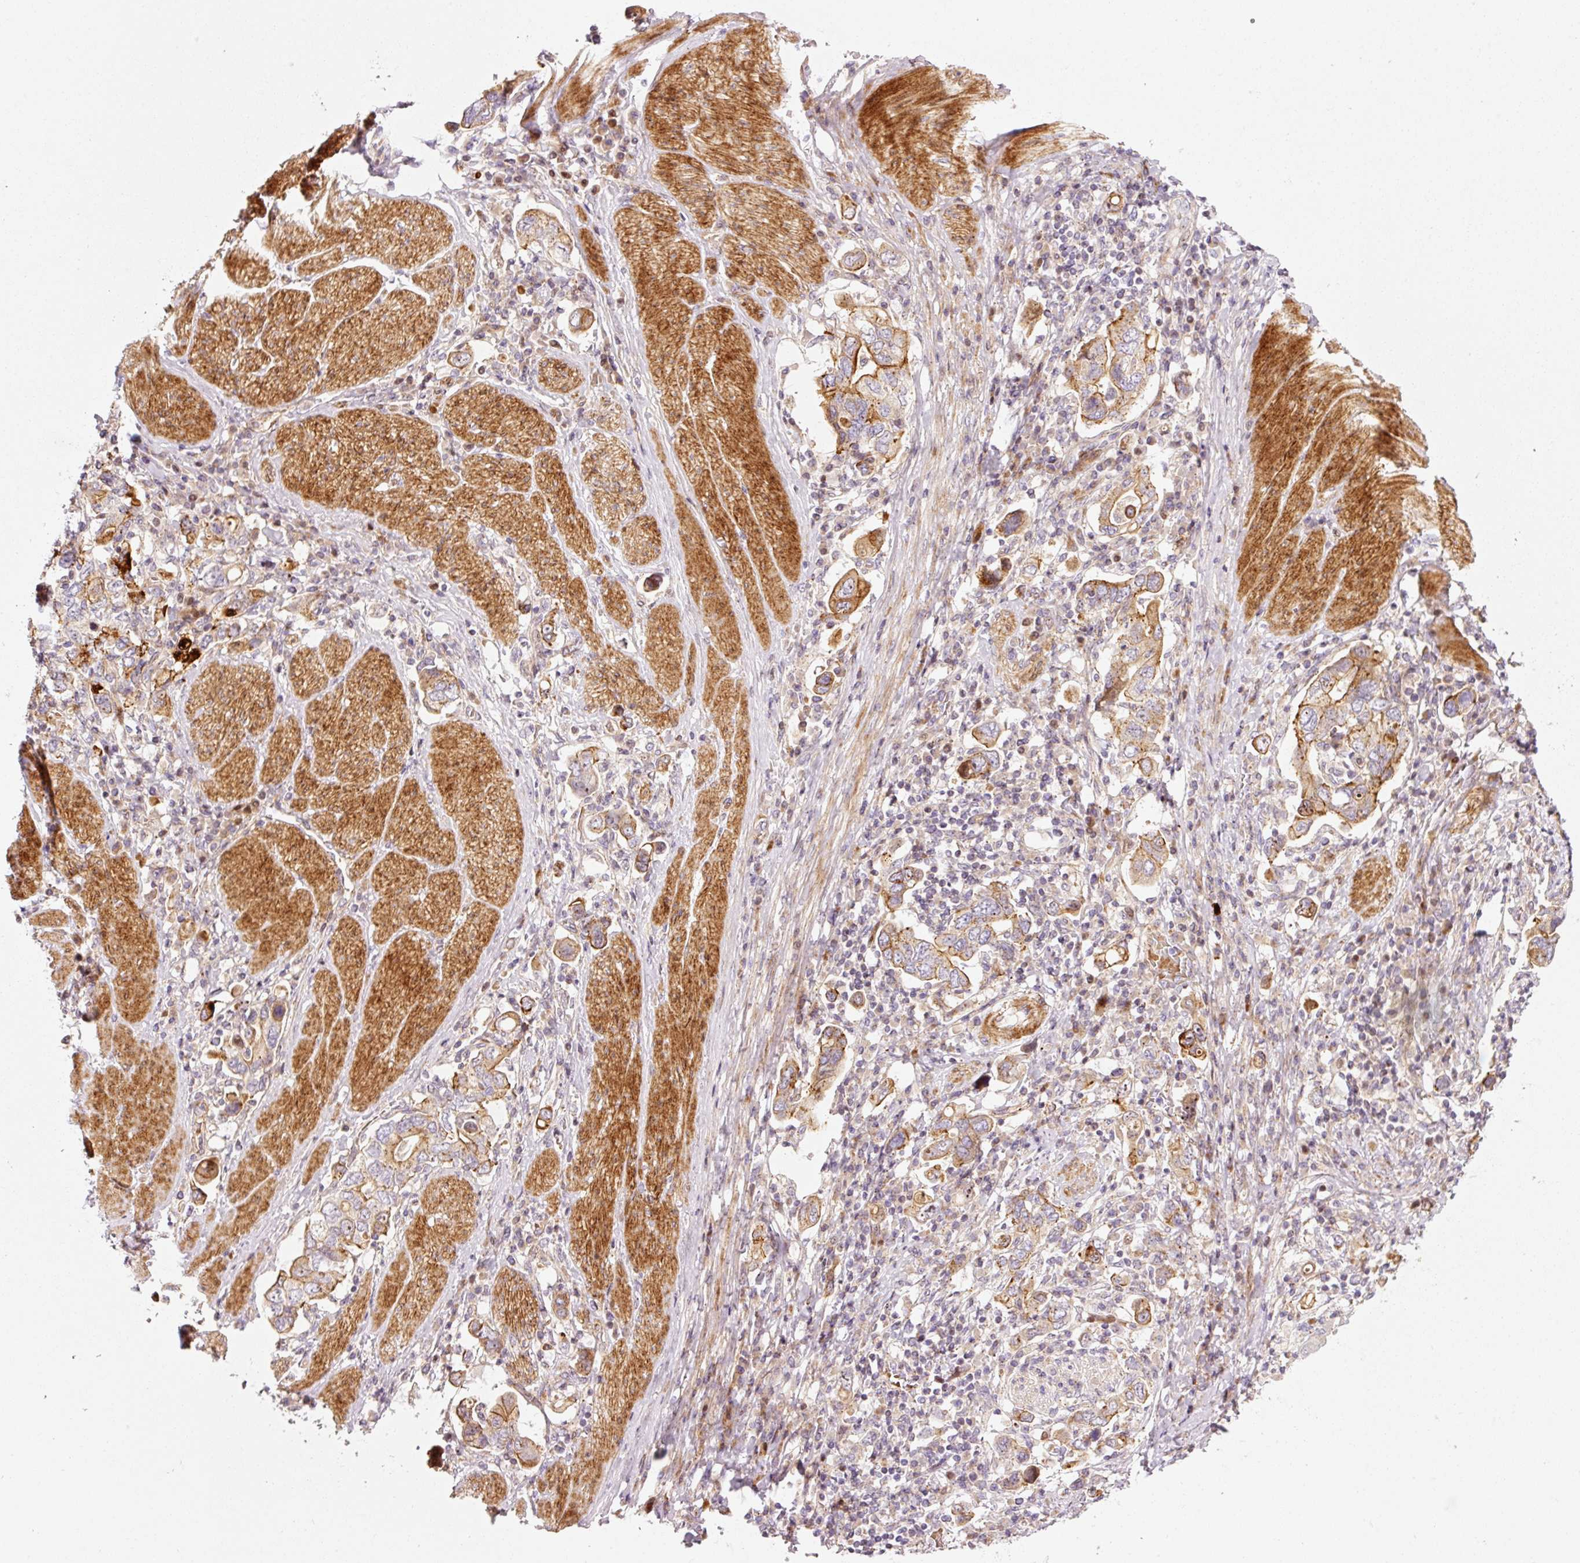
{"staining": {"intensity": "moderate", "quantity": "25%-75%", "location": "cytoplasmic/membranous"}, "tissue": "stomach cancer", "cell_type": "Tumor cells", "image_type": "cancer", "snomed": [{"axis": "morphology", "description": "Adenocarcinoma, NOS"}, {"axis": "topography", "description": "Stomach, upper"}, {"axis": "topography", "description": "Stomach"}], "caption": "Human adenocarcinoma (stomach) stained with a protein marker demonstrates moderate staining in tumor cells.", "gene": "ANKRD20A1", "patient": {"sex": "male", "age": 62}}